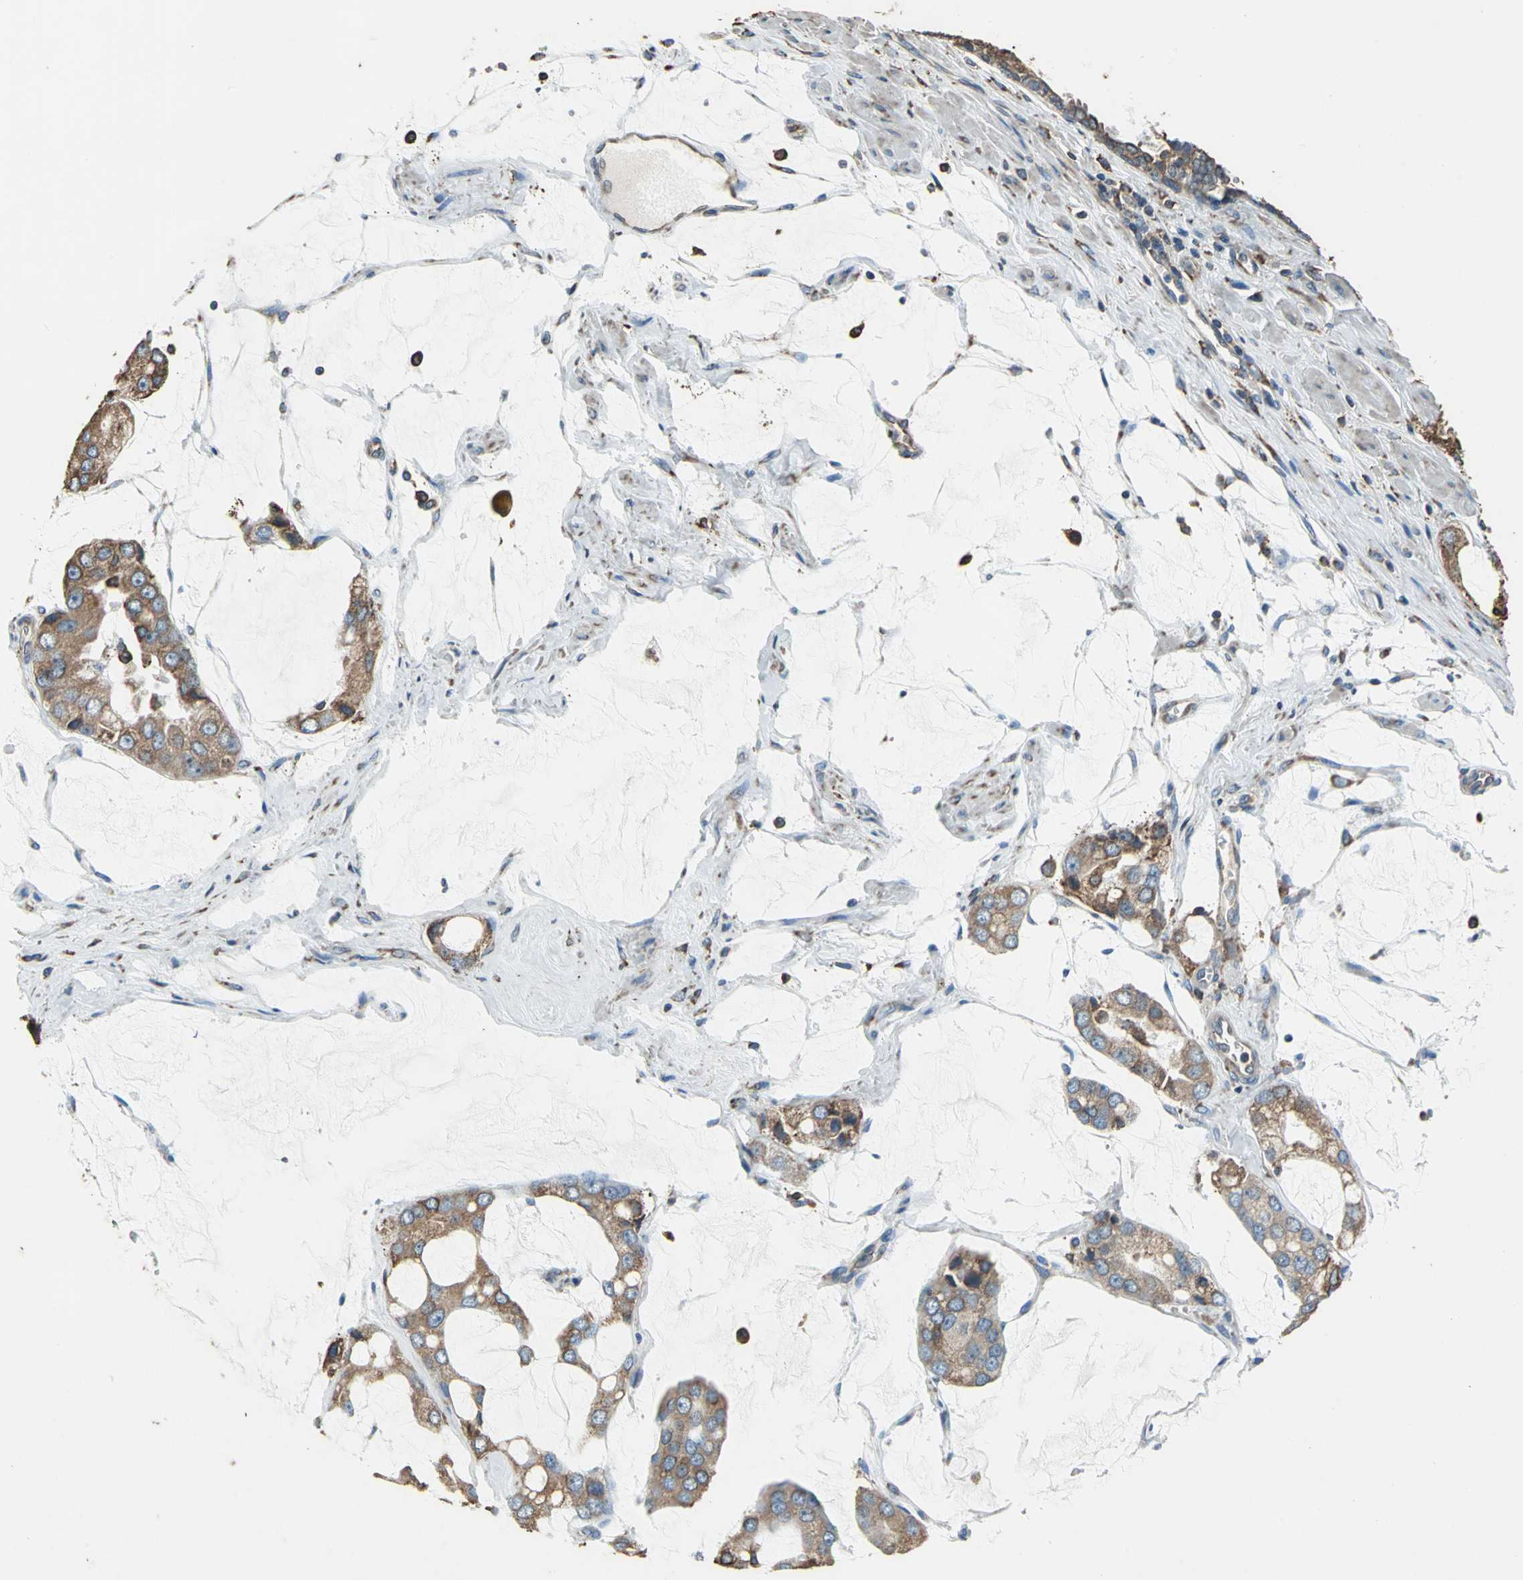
{"staining": {"intensity": "strong", "quantity": ">75%", "location": "cytoplasmic/membranous"}, "tissue": "prostate cancer", "cell_type": "Tumor cells", "image_type": "cancer", "snomed": [{"axis": "morphology", "description": "Adenocarcinoma, High grade"}, {"axis": "topography", "description": "Prostate"}], "caption": "DAB immunohistochemical staining of human high-grade adenocarcinoma (prostate) shows strong cytoplasmic/membranous protein expression in about >75% of tumor cells. Using DAB (brown) and hematoxylin (blue) stains, captured at high magnification using brightfield microscopy.", "gene": "GPANK1", "patient": {"sex": "male", "age": 67}}